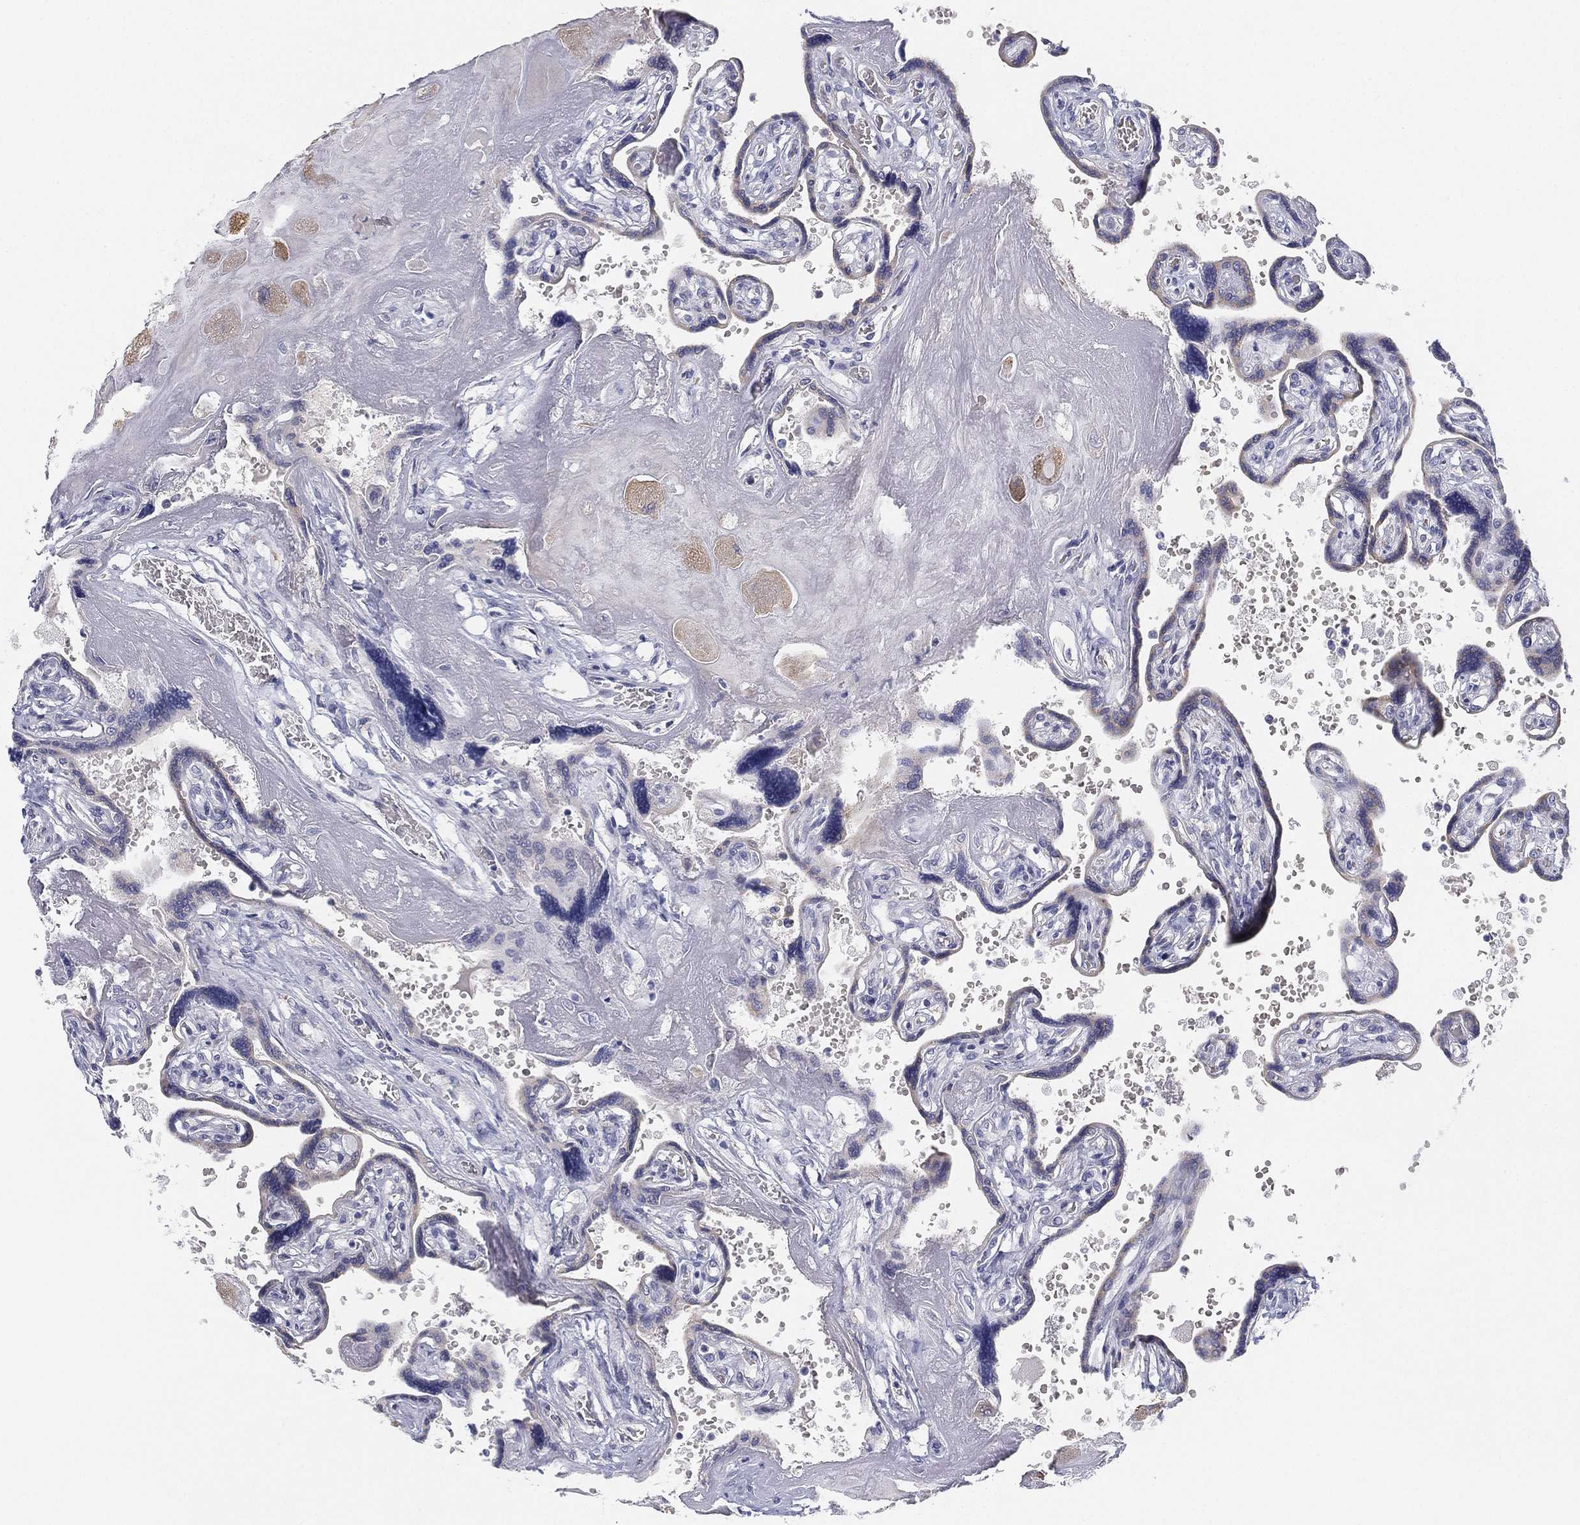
{"staining": {"intensity": "weak", "quantity": "25%-75%", "location": "cytoplasmic/membranous"}, "tissue": "placenta", "cell_type": "Decidual cells", "image_type": "normal", "snomed": [{"axis": "morphology", "description": "Normal tissue, NOS"}, {"axis": "topography", "description": "Placenta"}], "caption": "Immunohistochemistry (IHC) staining of unremarkable placenta, which displays low levels of weak cytoplasmic/membranous expression in approximately 25%-75% of decidual cells indicating weak cytoplasmic/membranous protein expression. The staining was performed using DAB (3,3'-diaminobenzidine) (brown) for protein detection and nuclei were counterstained in hematoxylin (blue).", "gene": "MLF1", "patient": {"sex": "female", "age": 32}}